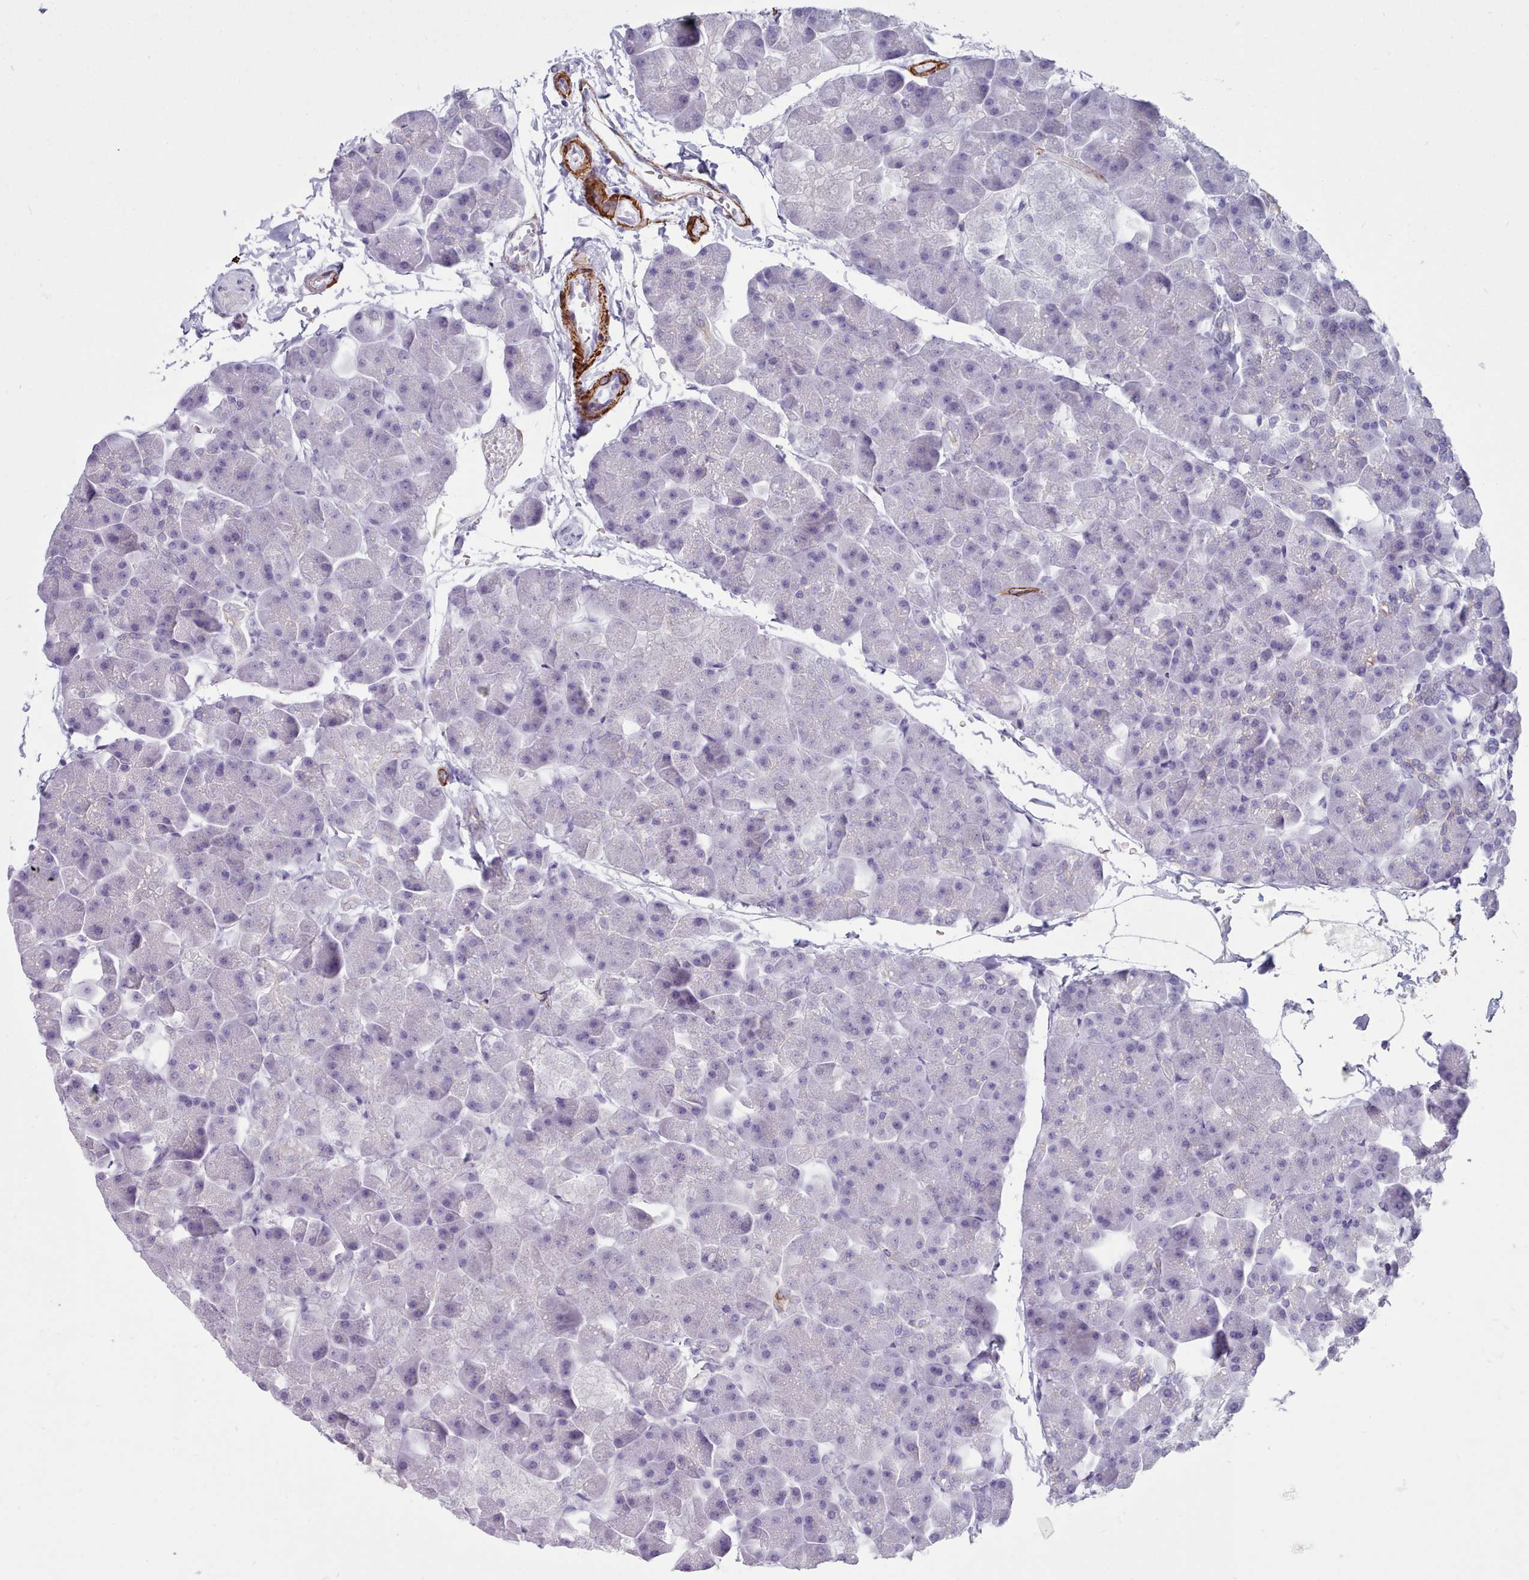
{"staining": {"intensity": "moderate", "quantity": "<25%", "location": "cytoplasmic/membranous"}, "tissue": "pancreas", "cell_type": "Exocrine glandular cells", "image_type": "normal", "snomed": [{"axis": "morphology", "description": "Normal tissue, NOS"}, {"axis": "topography", "description": "Pancreas"}], "caption": "Brown immunohistochemical staining in benign pancreas shows moderate cytoplasmic/membranous positivity in about <25% of exocrine glandular cells.", "gene": "FPGS", "patient": {"sex": "male", "age": 35}}